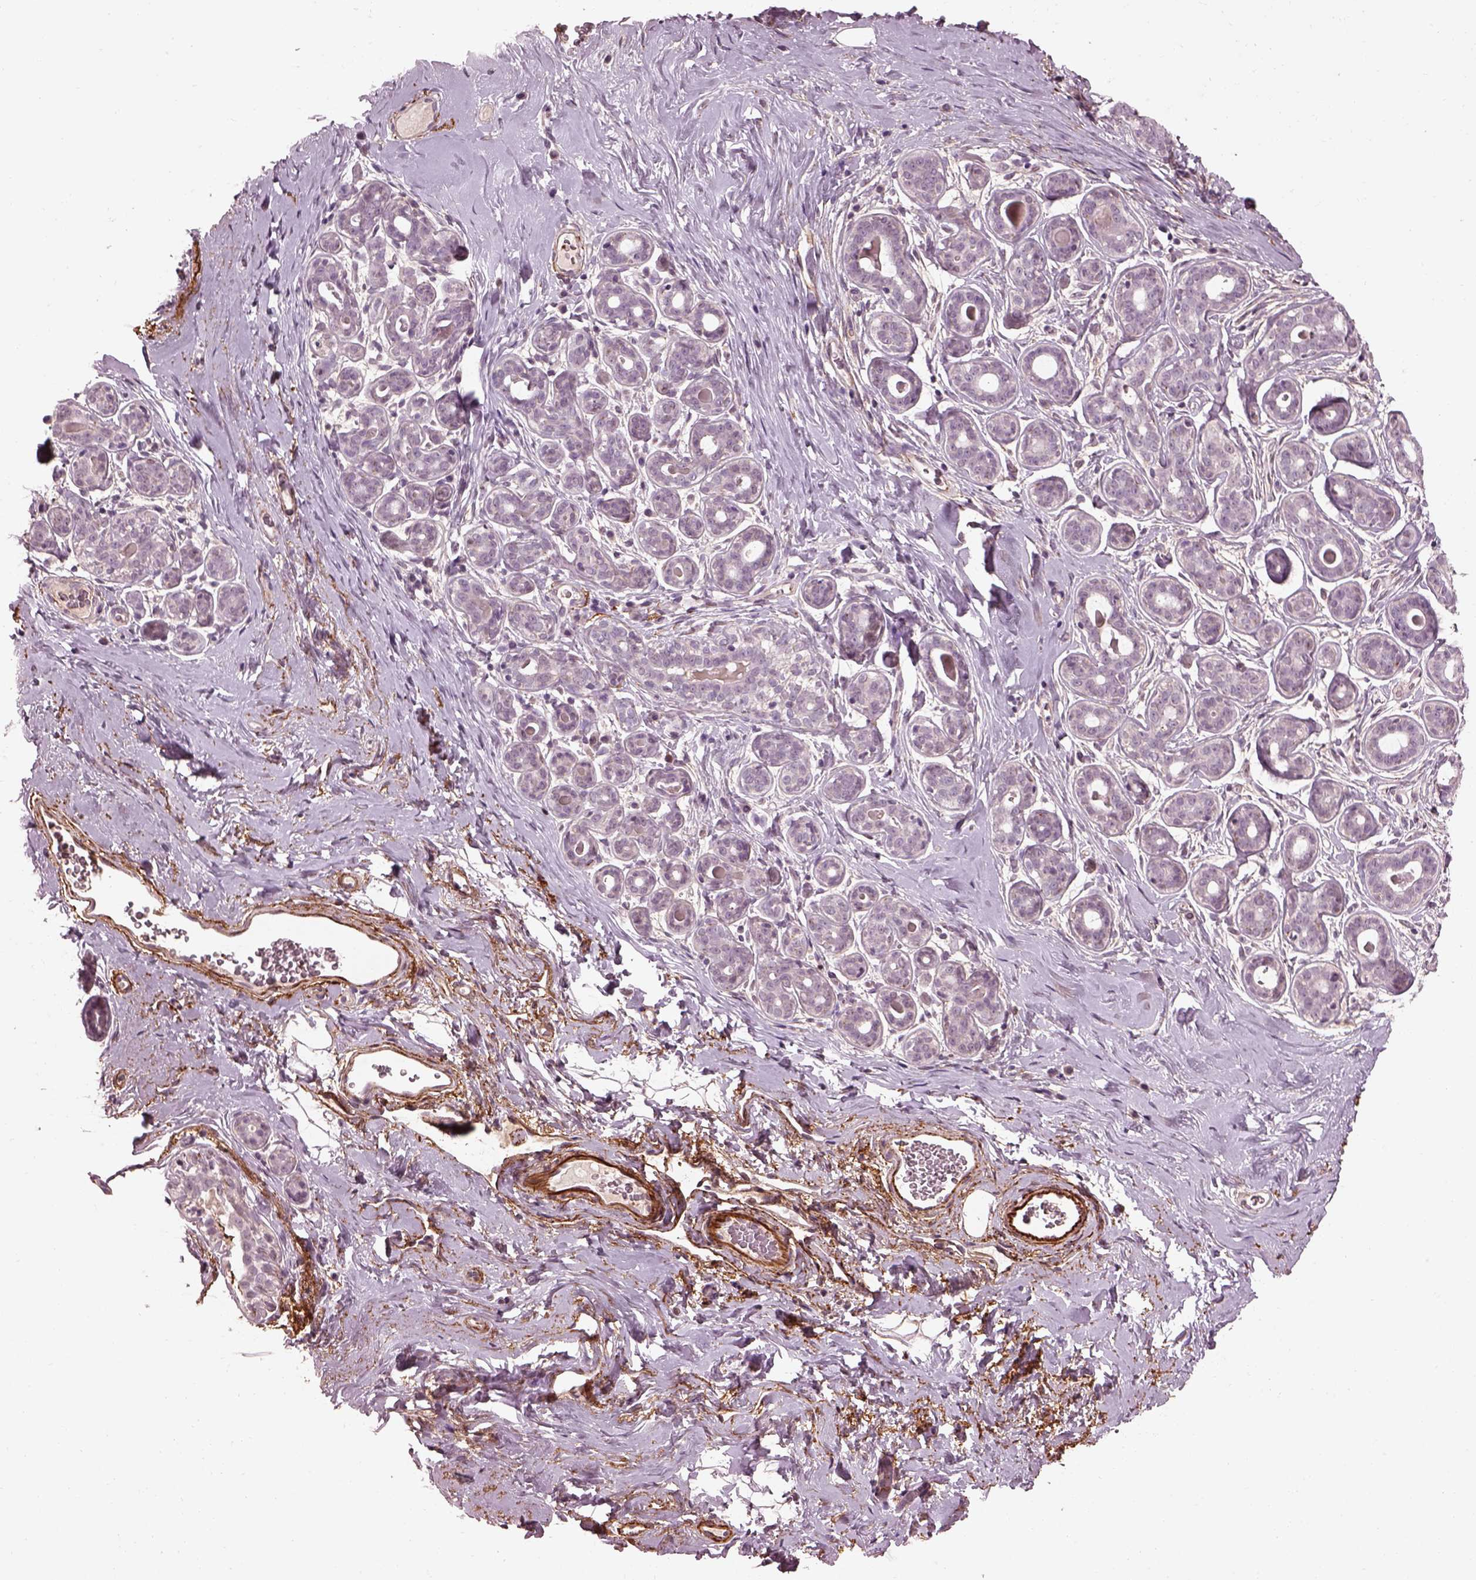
{"staining": {"intensity": "weak", "quantity": "<25%", "location": "cytoplasmic/membranous"}, "tissue": "breast", "cell_type": "Adipocytes", "image_type": "normal", "snomed": [{"axis": "morphology", "description": "Normal tissue, NOS"}, {"axis": "topography", "description": "Skin"}, {"axis": "topography", "description": "Breast"}], "caption": "A high-resolution histopathology image shows immunohistochemistry staining of benign breast, which shows no significant staining in adipocytes.", "gene": "EFEMP1", "patient": {"sex": "female", "age": 43}}